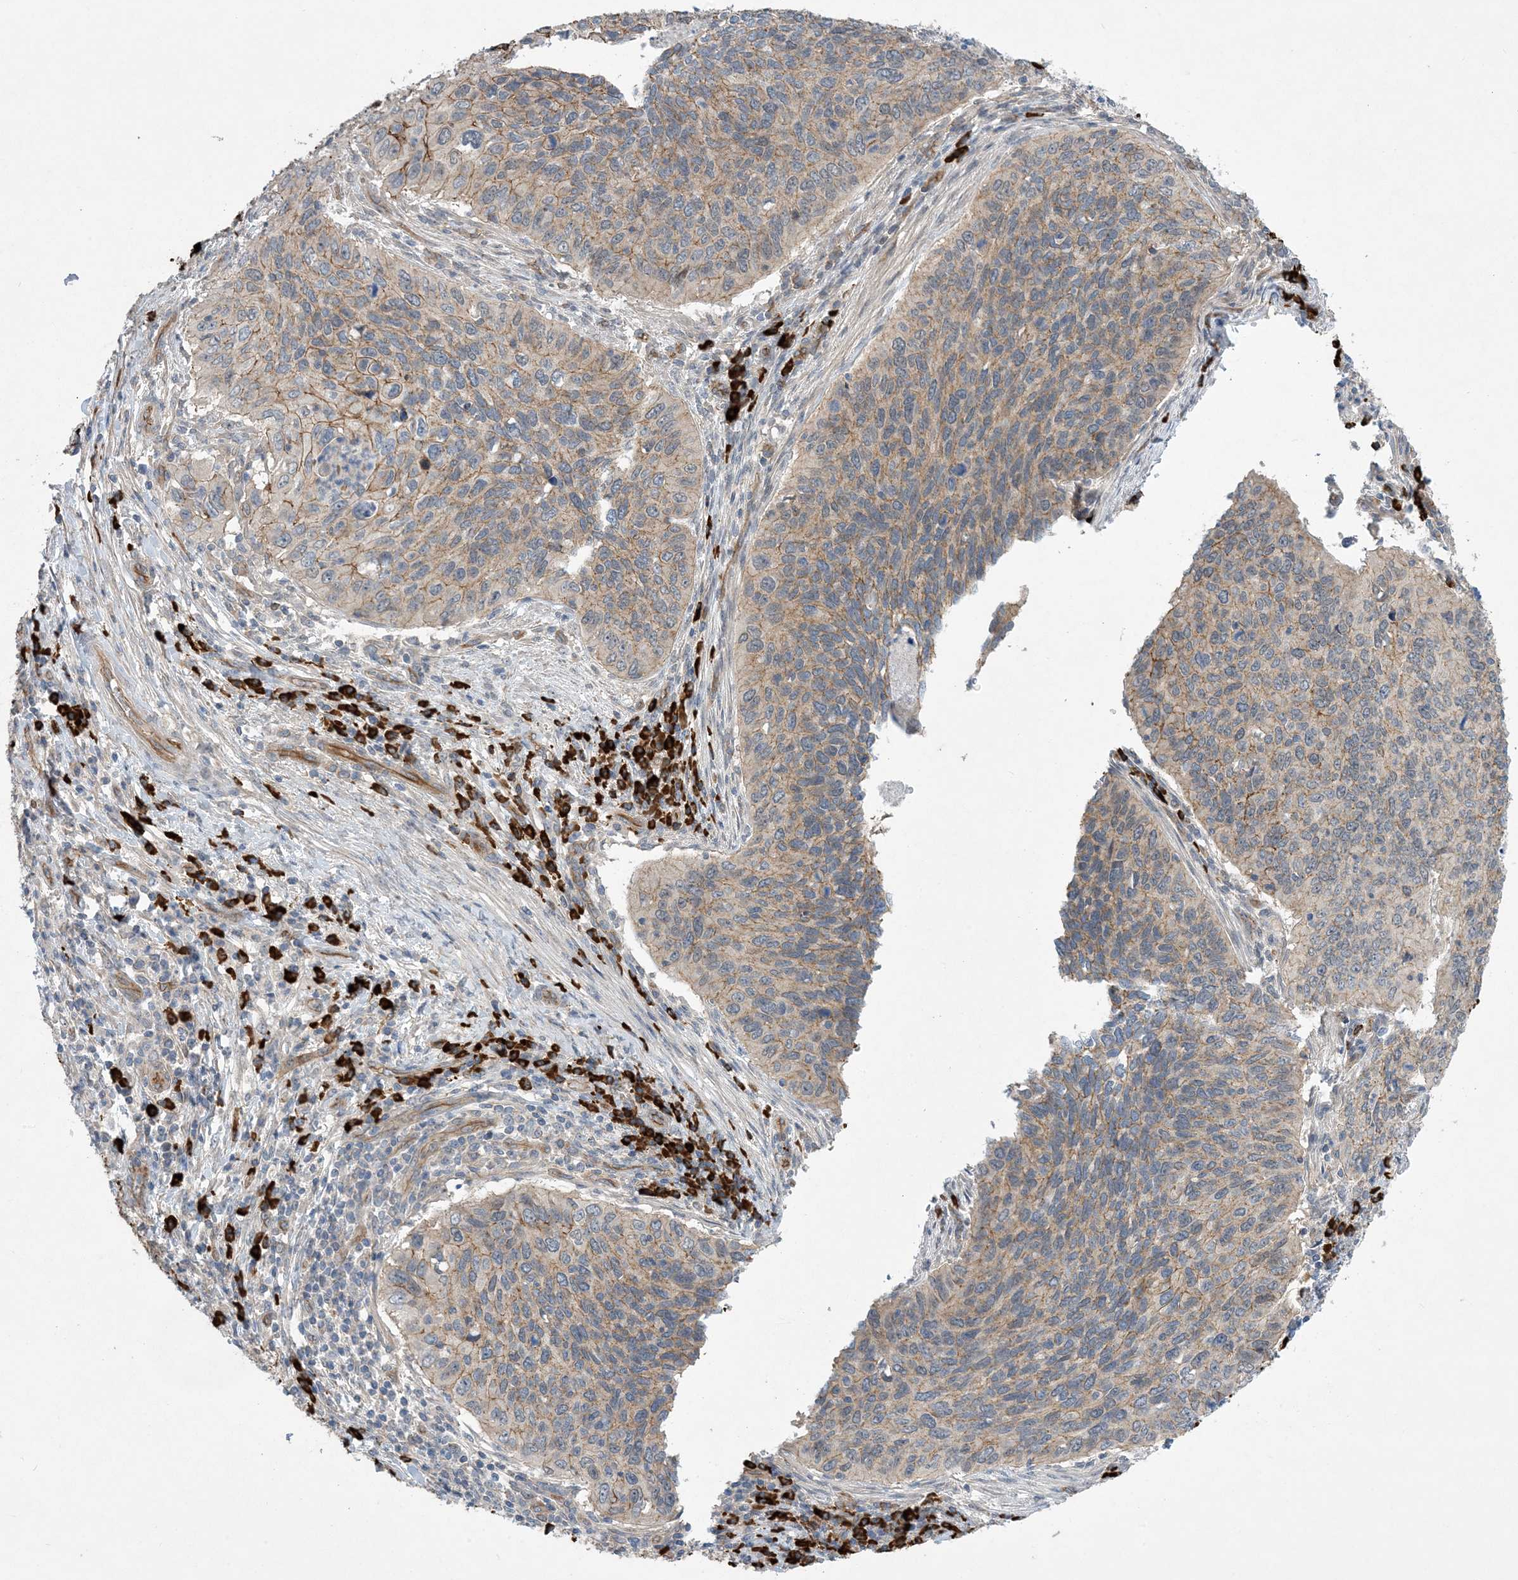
{"staining": {"intensity": "weak", "quantity": "25%-75%", "location": "cytoplasmic/membranous"}, "tissue": "cervical cancer", "cell_type": "Tumor cells", "image_type": "cancer", "snomed": [{"axis": "morphology", "description": "Squamous cell carcinoma, NOS"}, {"axis": "topography", "description": "Cervix"}], "caption": "IHC histopathology image of neoplastic tissue: human cervical squamous cell carcinoma stained using immunohistochemistry demonstrates low levels of weak protein expression localized specifically in the cytoplasmic/membranous of tumor cells, appearing as a cytoplasmic/membranous brown color.", "gene": "AOC1", "patient": {"sex": "female", "age": 38}}